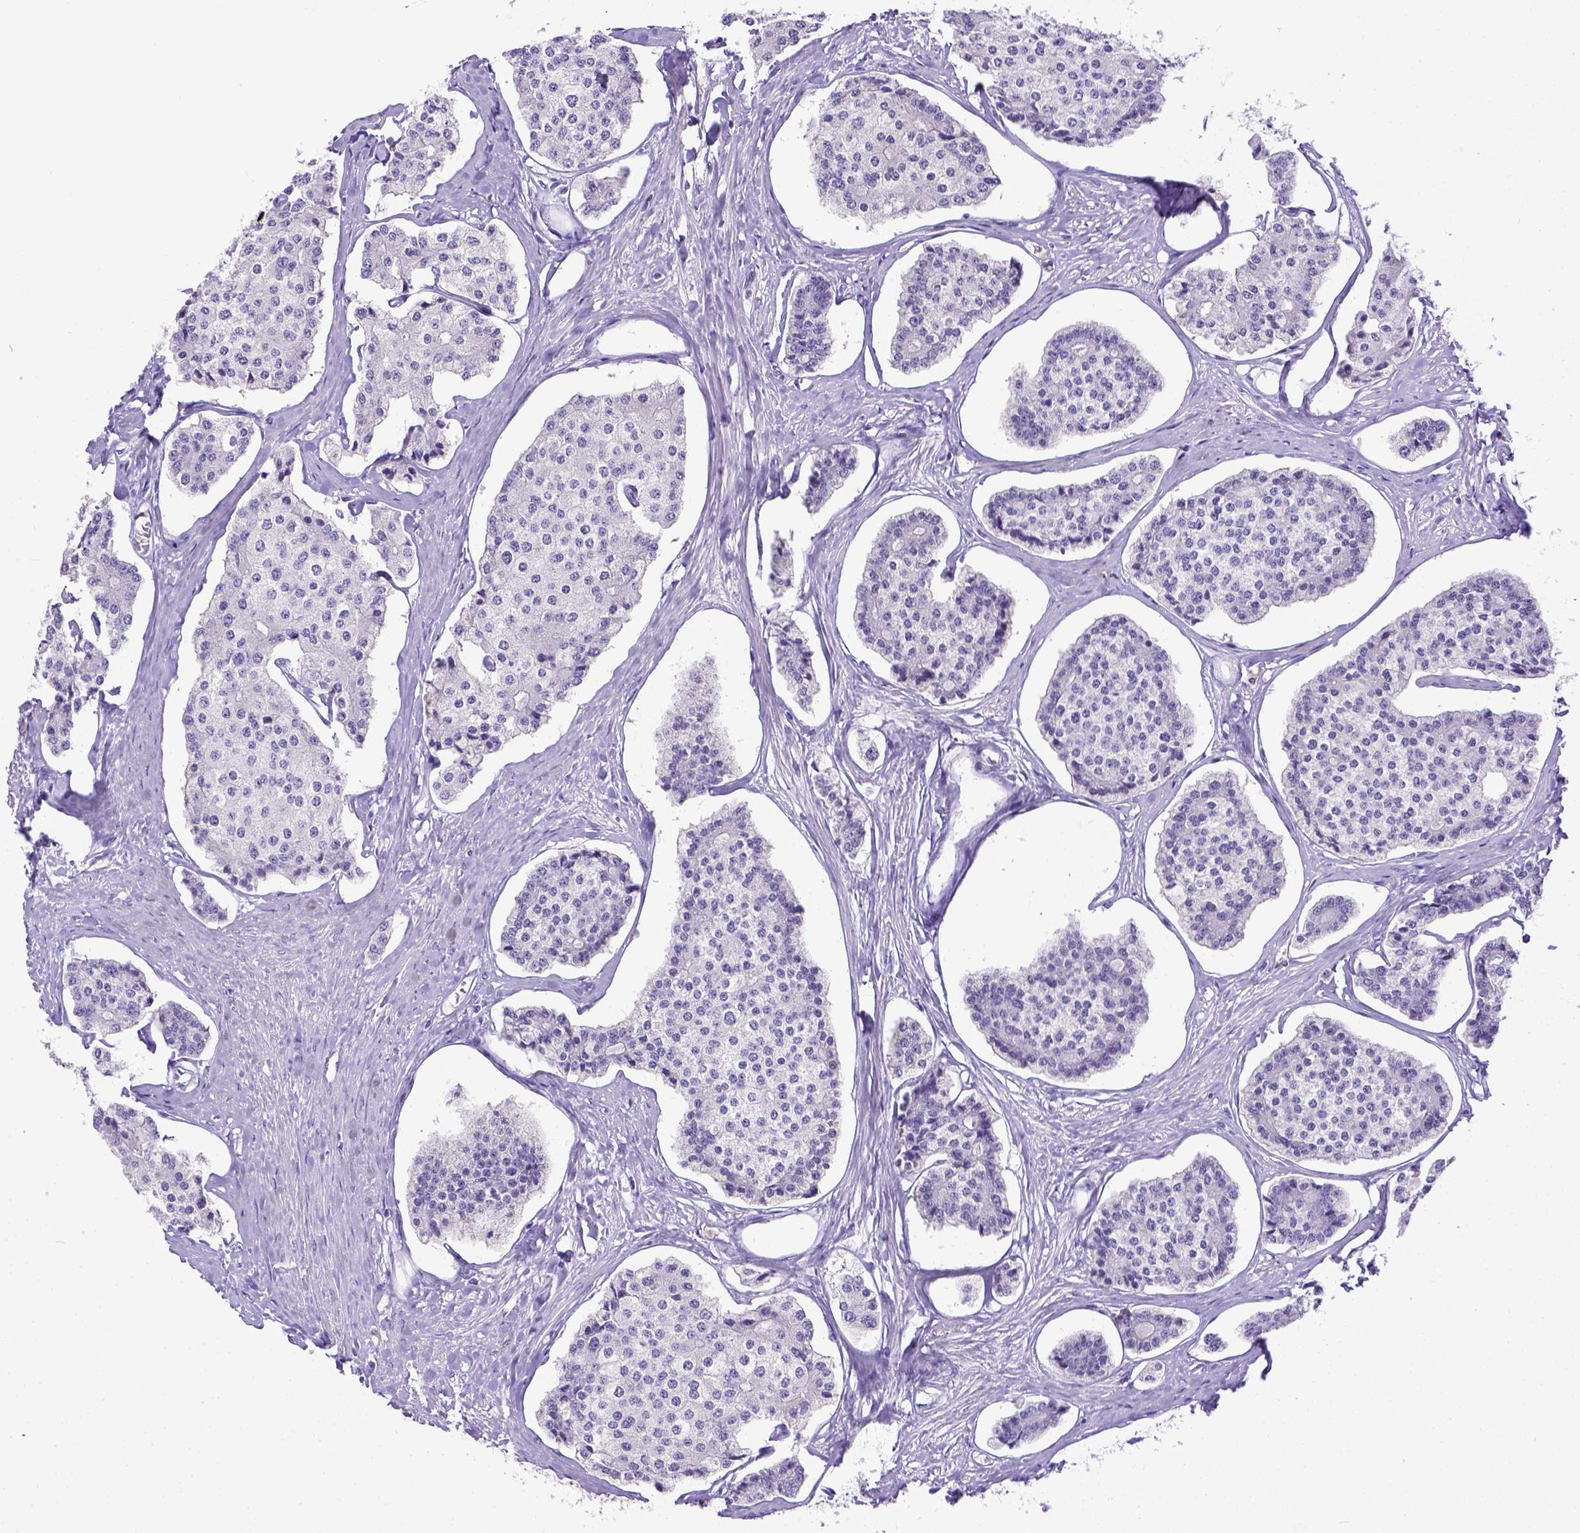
{"staining": {"intensity": "negative", "quantity": "none", "location": "none"}, "tissue": "carcinoid", "cell_type": "Tumor cells", "image_type": "cancer", "snomed": [{"axis": "morphology", "description": "Carcinoid, malignant, NOS"}, {"axis": "topography", "description": "Small intestine"}], "caption": "DAB (3,3'-diaminobenzidine) immunohistochemical staining of human malignant carcinoid displays no significant staining in tumor cells.", "gene": "ESR1", "patient": {"sex": "female", "age": 65}}